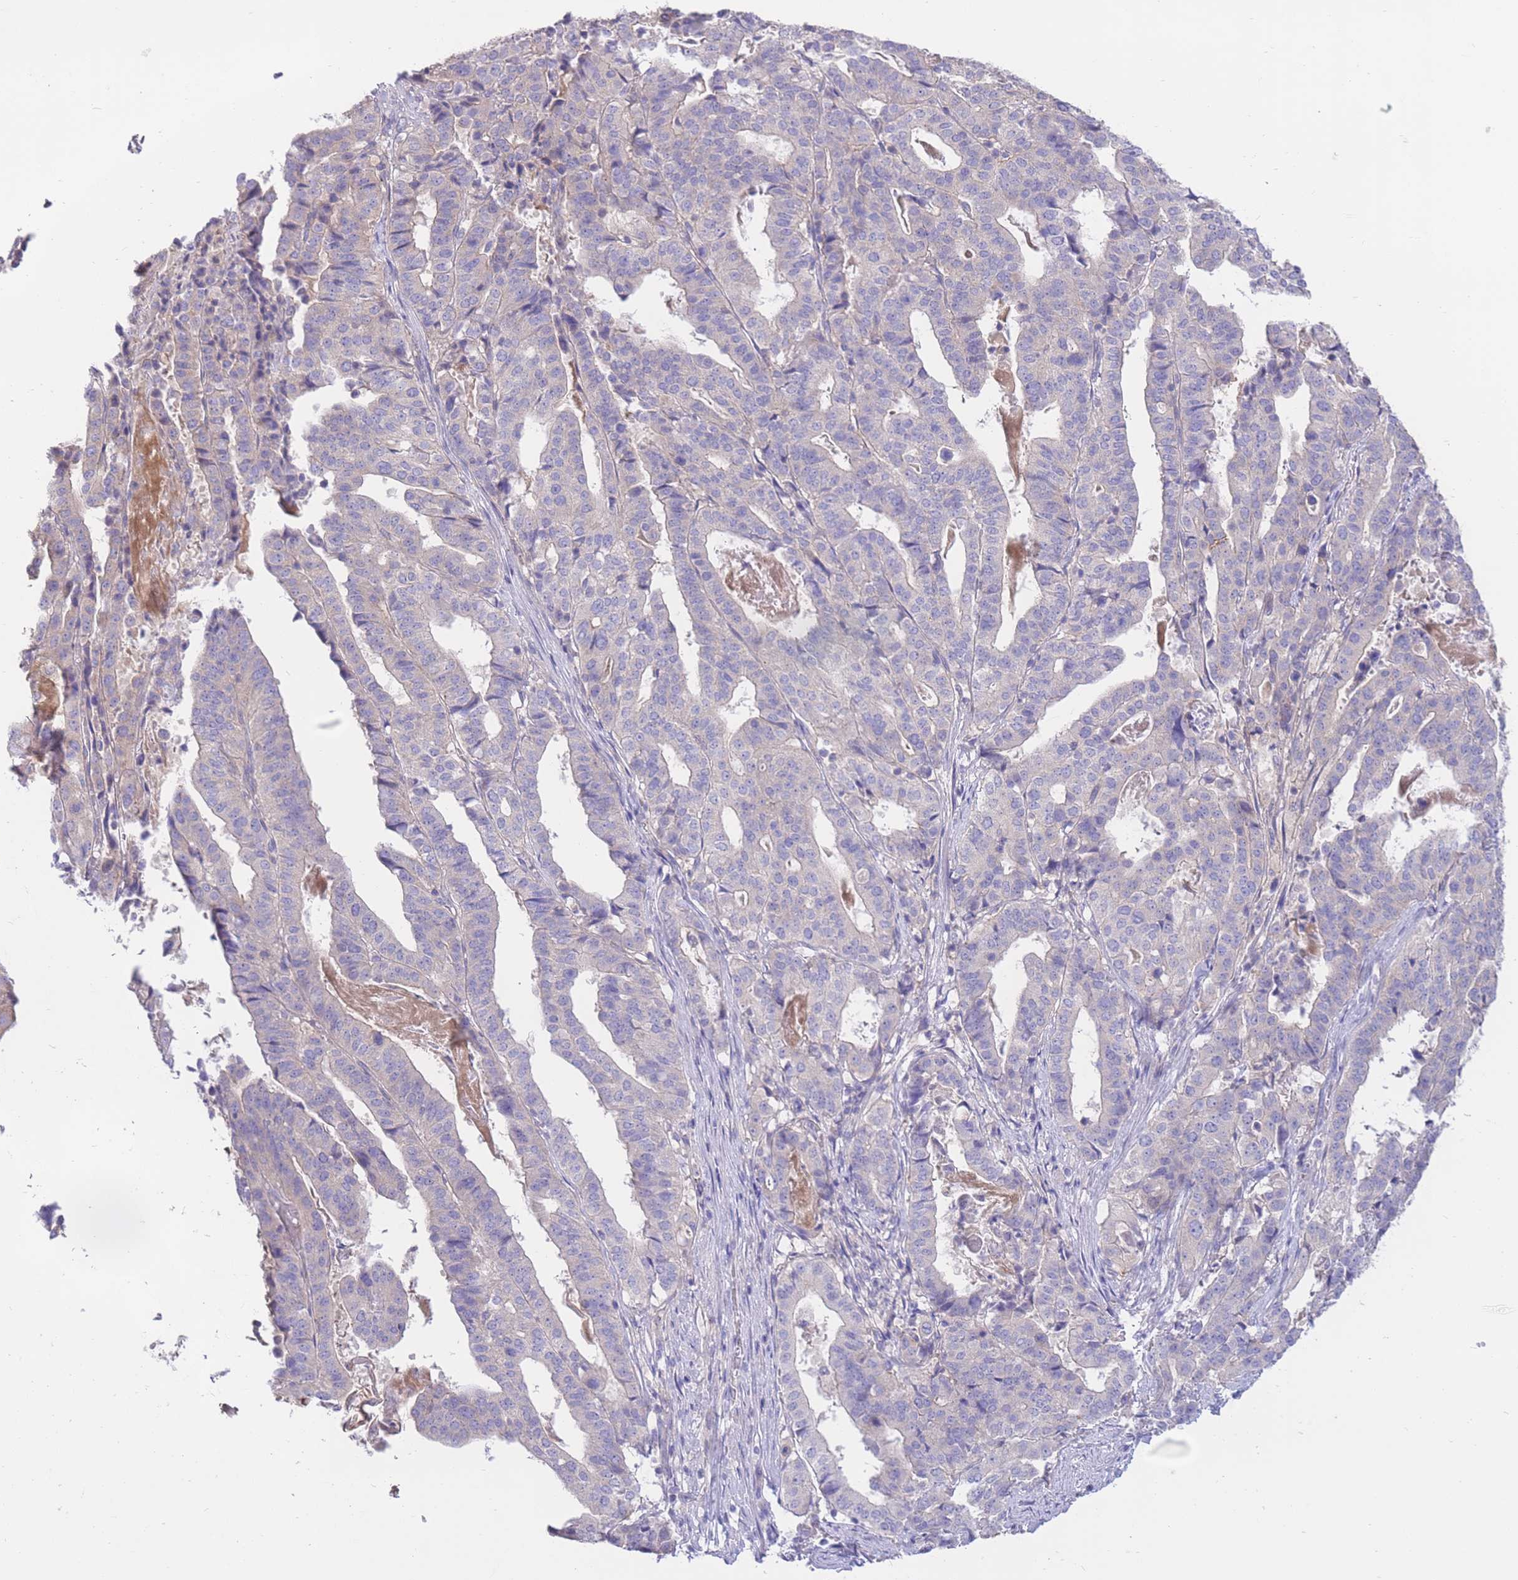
{"staining": {"intensity": "negative", "quantity": "none", "location": "none"}, "tissue": "stomach cancer", "cell_type": "Tumor cells", "image_type": "cancer", "snomed": [{"axis": "morphology", "description": "Adenocarcinoma, NOS"}, {"axis": "topography", "description": "Stomach"}], "caption": "Immunohistochemistry histopathology image of stomach cancer (adenocarcinoma) stained for a protein (brown), which reveals no expression in tumor cells.", "gene": "ALS2CL", "patient": {"sex": "male", "age": 48}}